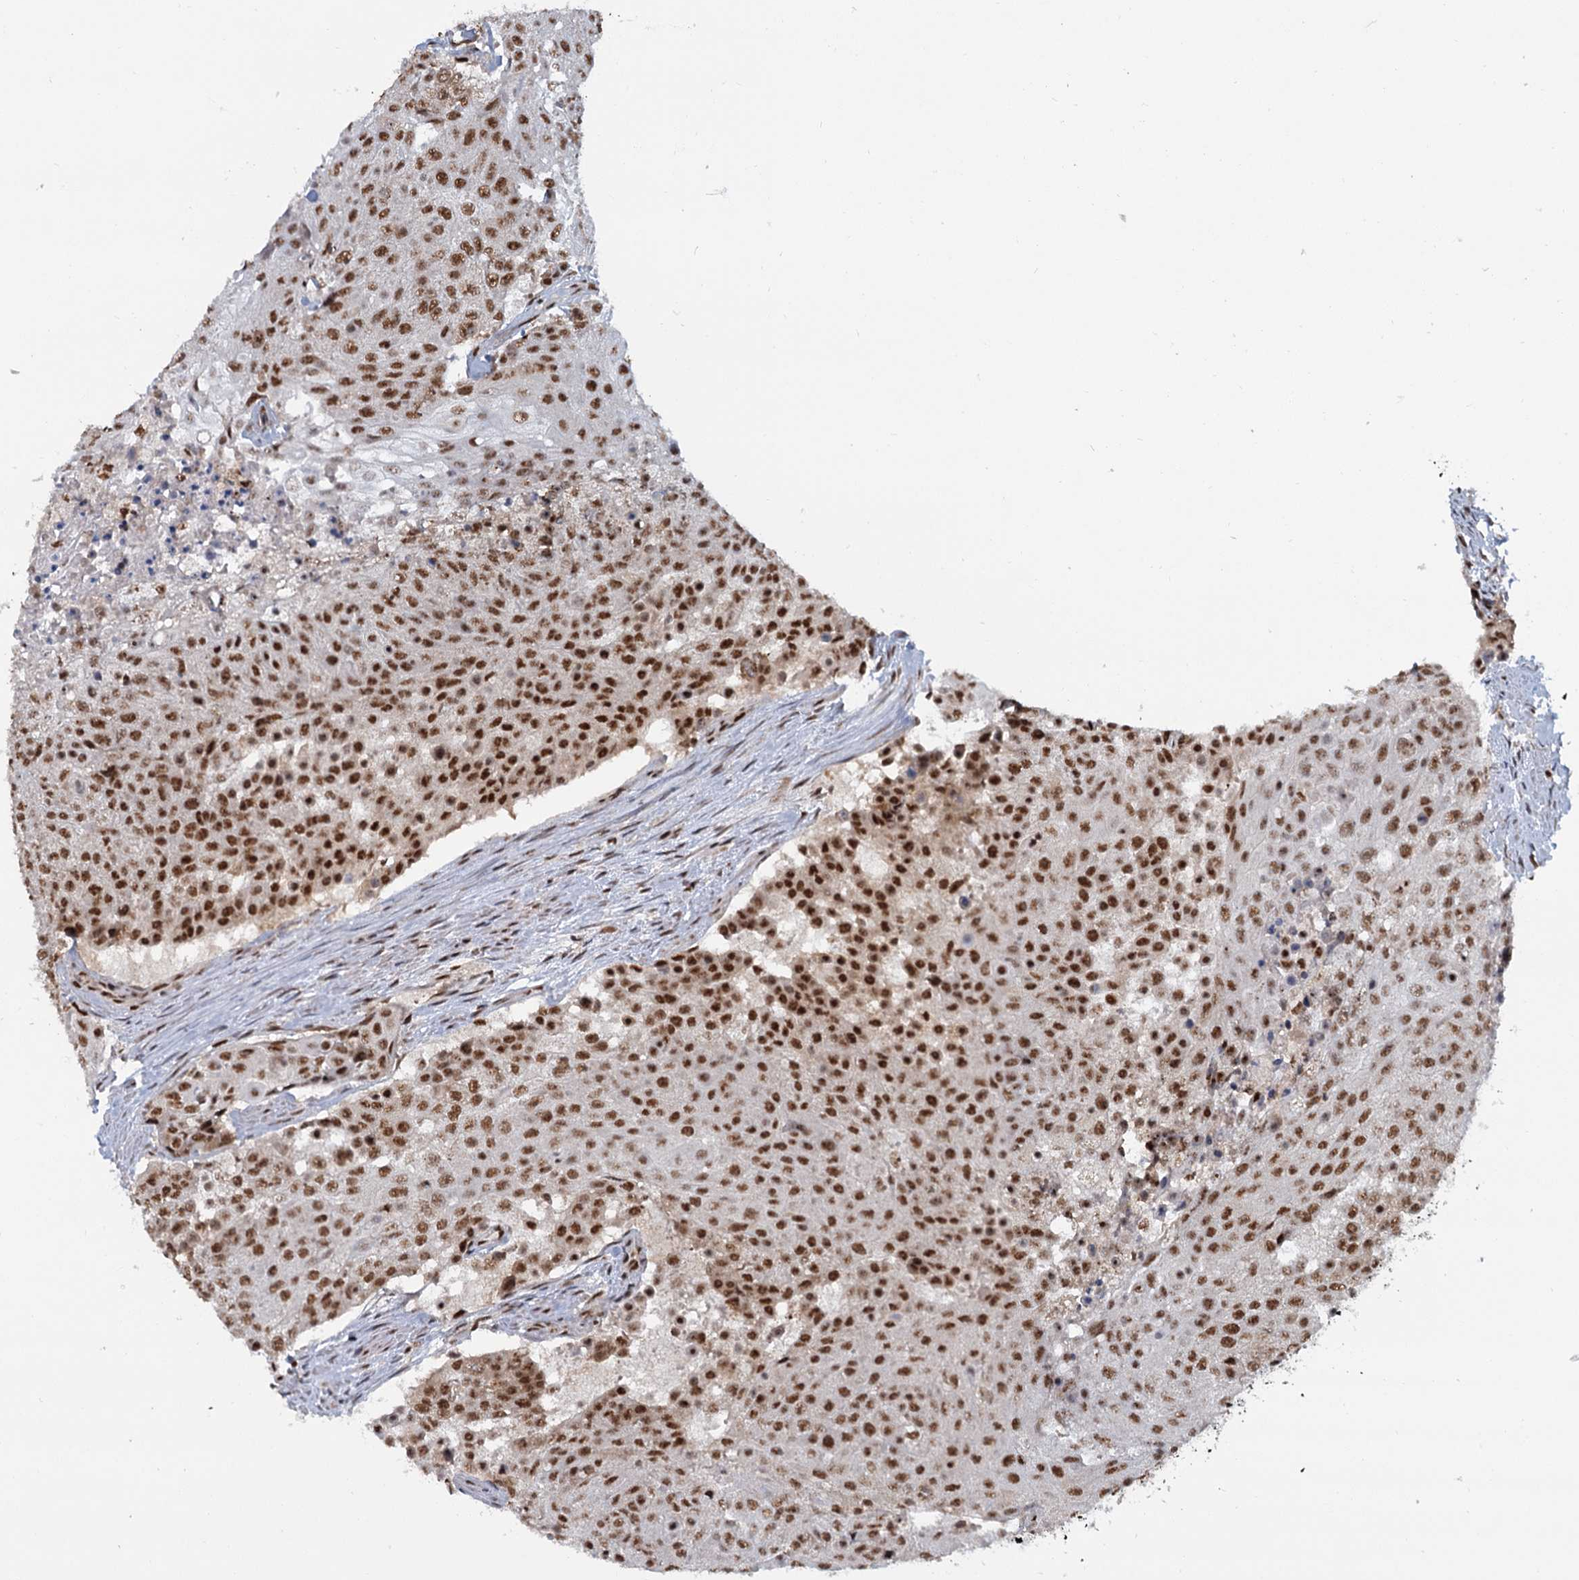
{"staining": {"intensity": "moderate", "quantity": ">75%", "location": "nuclear"}, "tissue": "urothelial cancer", "cell_type": "Tumor cells", "image_type": "cancer", "snomed": [{"axis": "morphology", "description": "Urothelial carcinoma, High grade"}, {"axis": "topography", "description": "Urinary bladder"}], "caption": "A photomicrograph showing moderate nuclear staining in approximately >75% of tumor cells in high-grade urothelial carcinoma, as visualized by brown immunohistochemical staining.", "gene": "WBP4", "patient": {"sex": "female", "age": 63}}